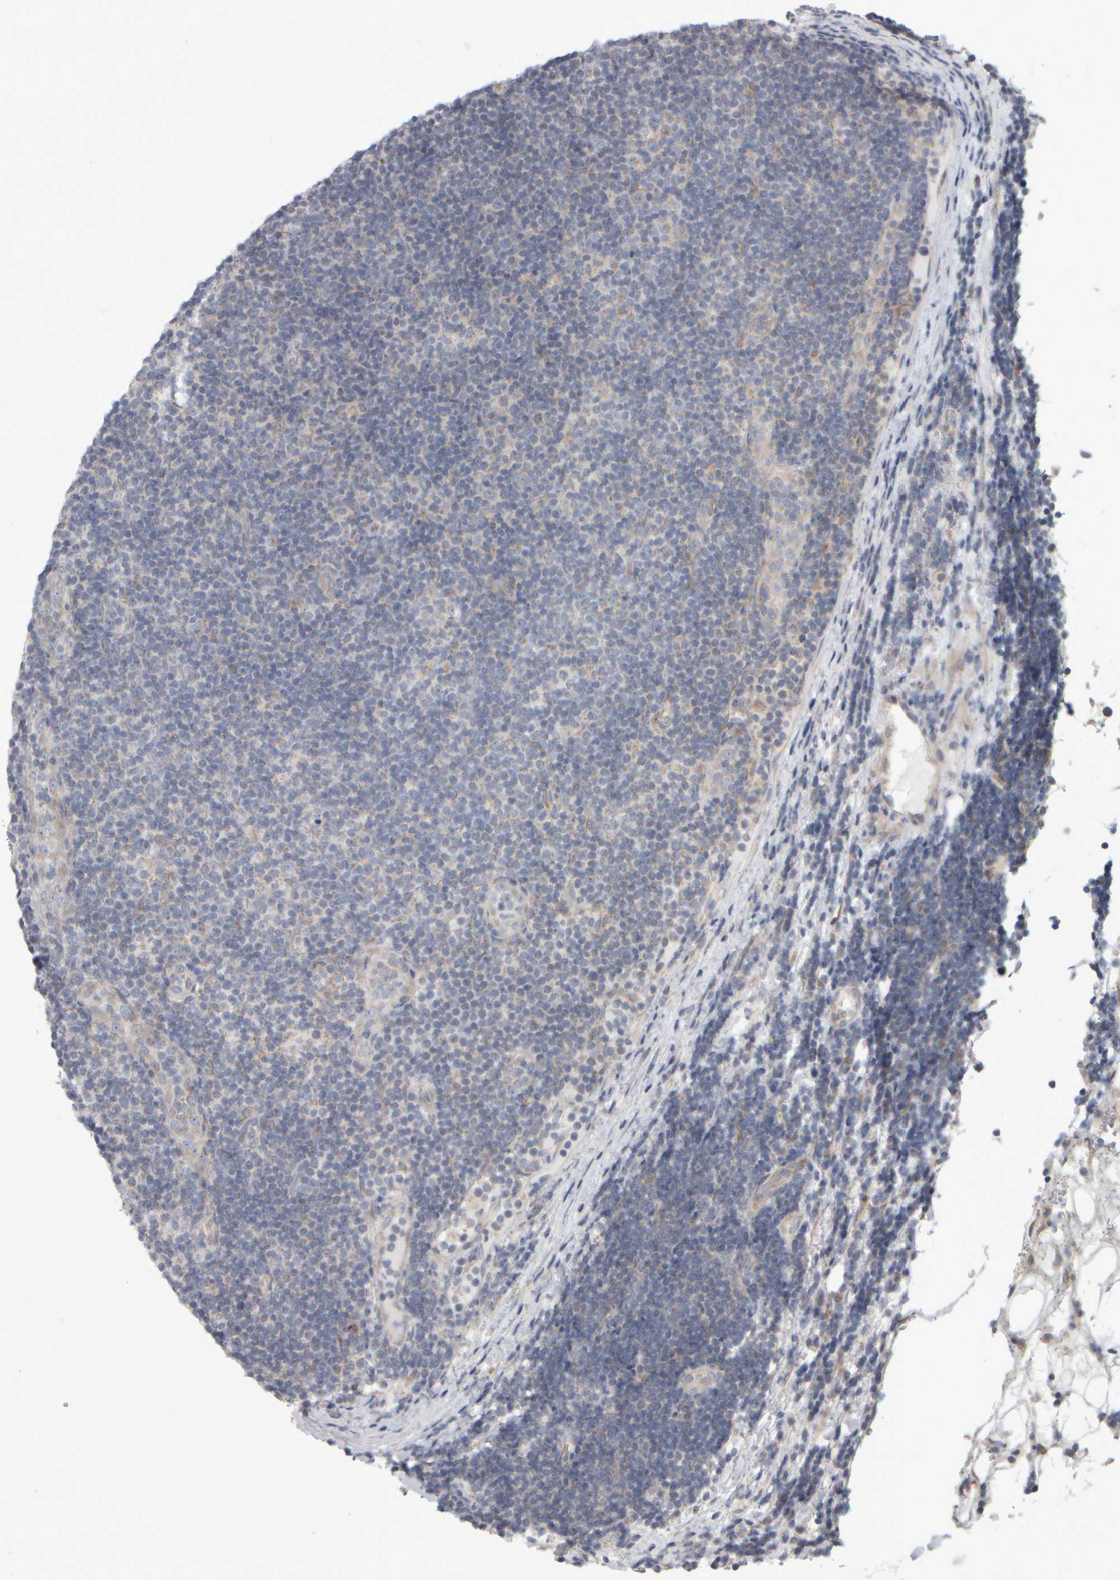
{"staining": {"intensity": "weak", "quantity": "<25%", "location": "cytoplasmic/membranous"}, "tissue": "lymphoma", "cell_type": "Tumor cells", "image_type": "cancer", "snomed": [{"axis": "morphology", "description": "Malignant lymphoma, non-Hodgkin's type, Low grade"}, {"axis": "topography", "description": "Lymph node"}], "caption": "Protein analysis of malignant lymphoma, non-Hodgkin's type (low-grade) reveals no significant staining in tumor cells. (Stains: DAB (3,3'-diaminobenzidine) immunohistochemistry (IHC) with hematoxylin counter stain, Microscopy: brightfield microscopy at high magnification).", "gene": "SCO1", "patient": {"sex": "male", "age": 83}}